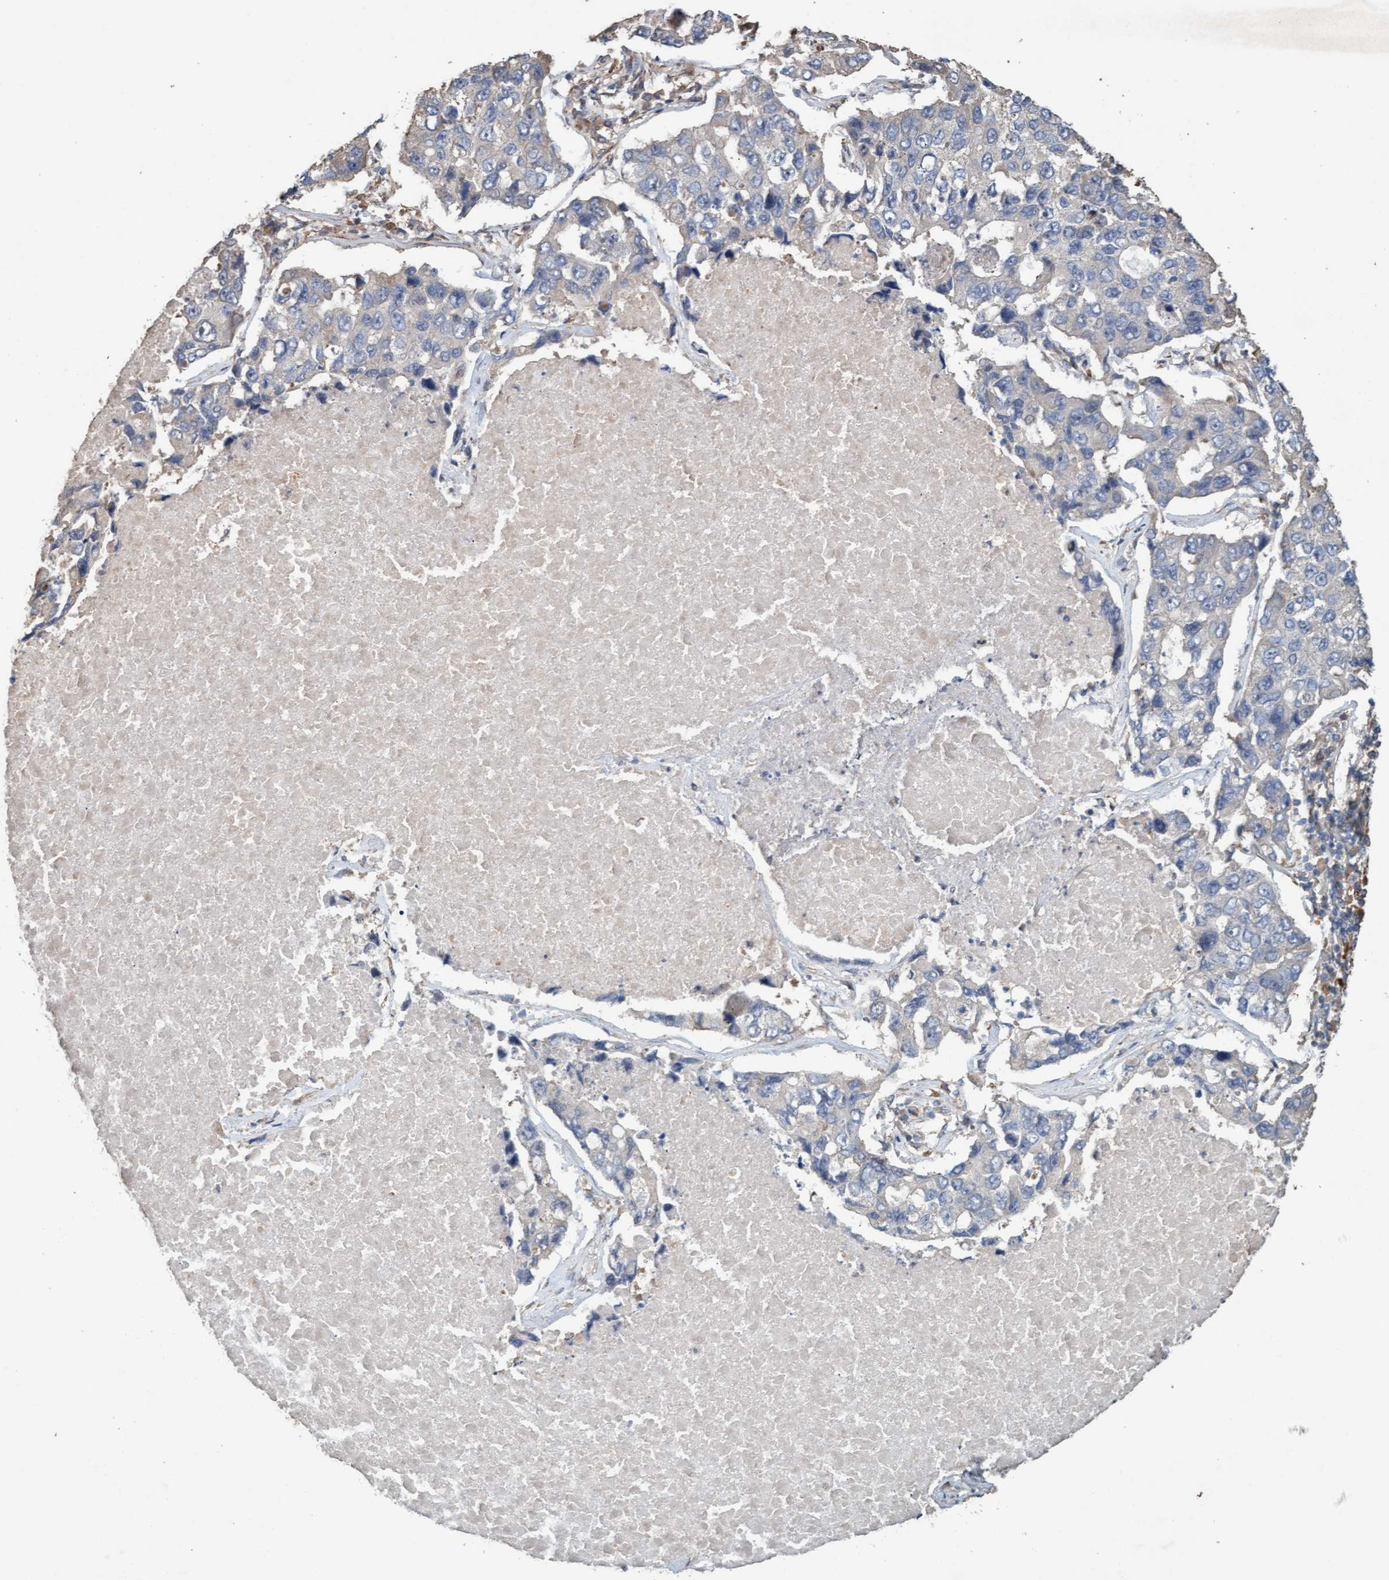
{"staining": {"intensity": "negative", "quantity": "none", "location": "none"}, "tissue": "lung cancer", "cell_type": "Tumor cells", "image_type": "cancer", "snomed": [{"axis": "morphology", "description": "Adenocarcinoma, NOS"}, {"axis": "topography", "description": "Lung"}], "caption": "Tumor cells are negative for brown protein staining in lung cancer (adenocarcinoma).", "gene": "LONRF1", "patient": {"sex": "male", "age": 64}}